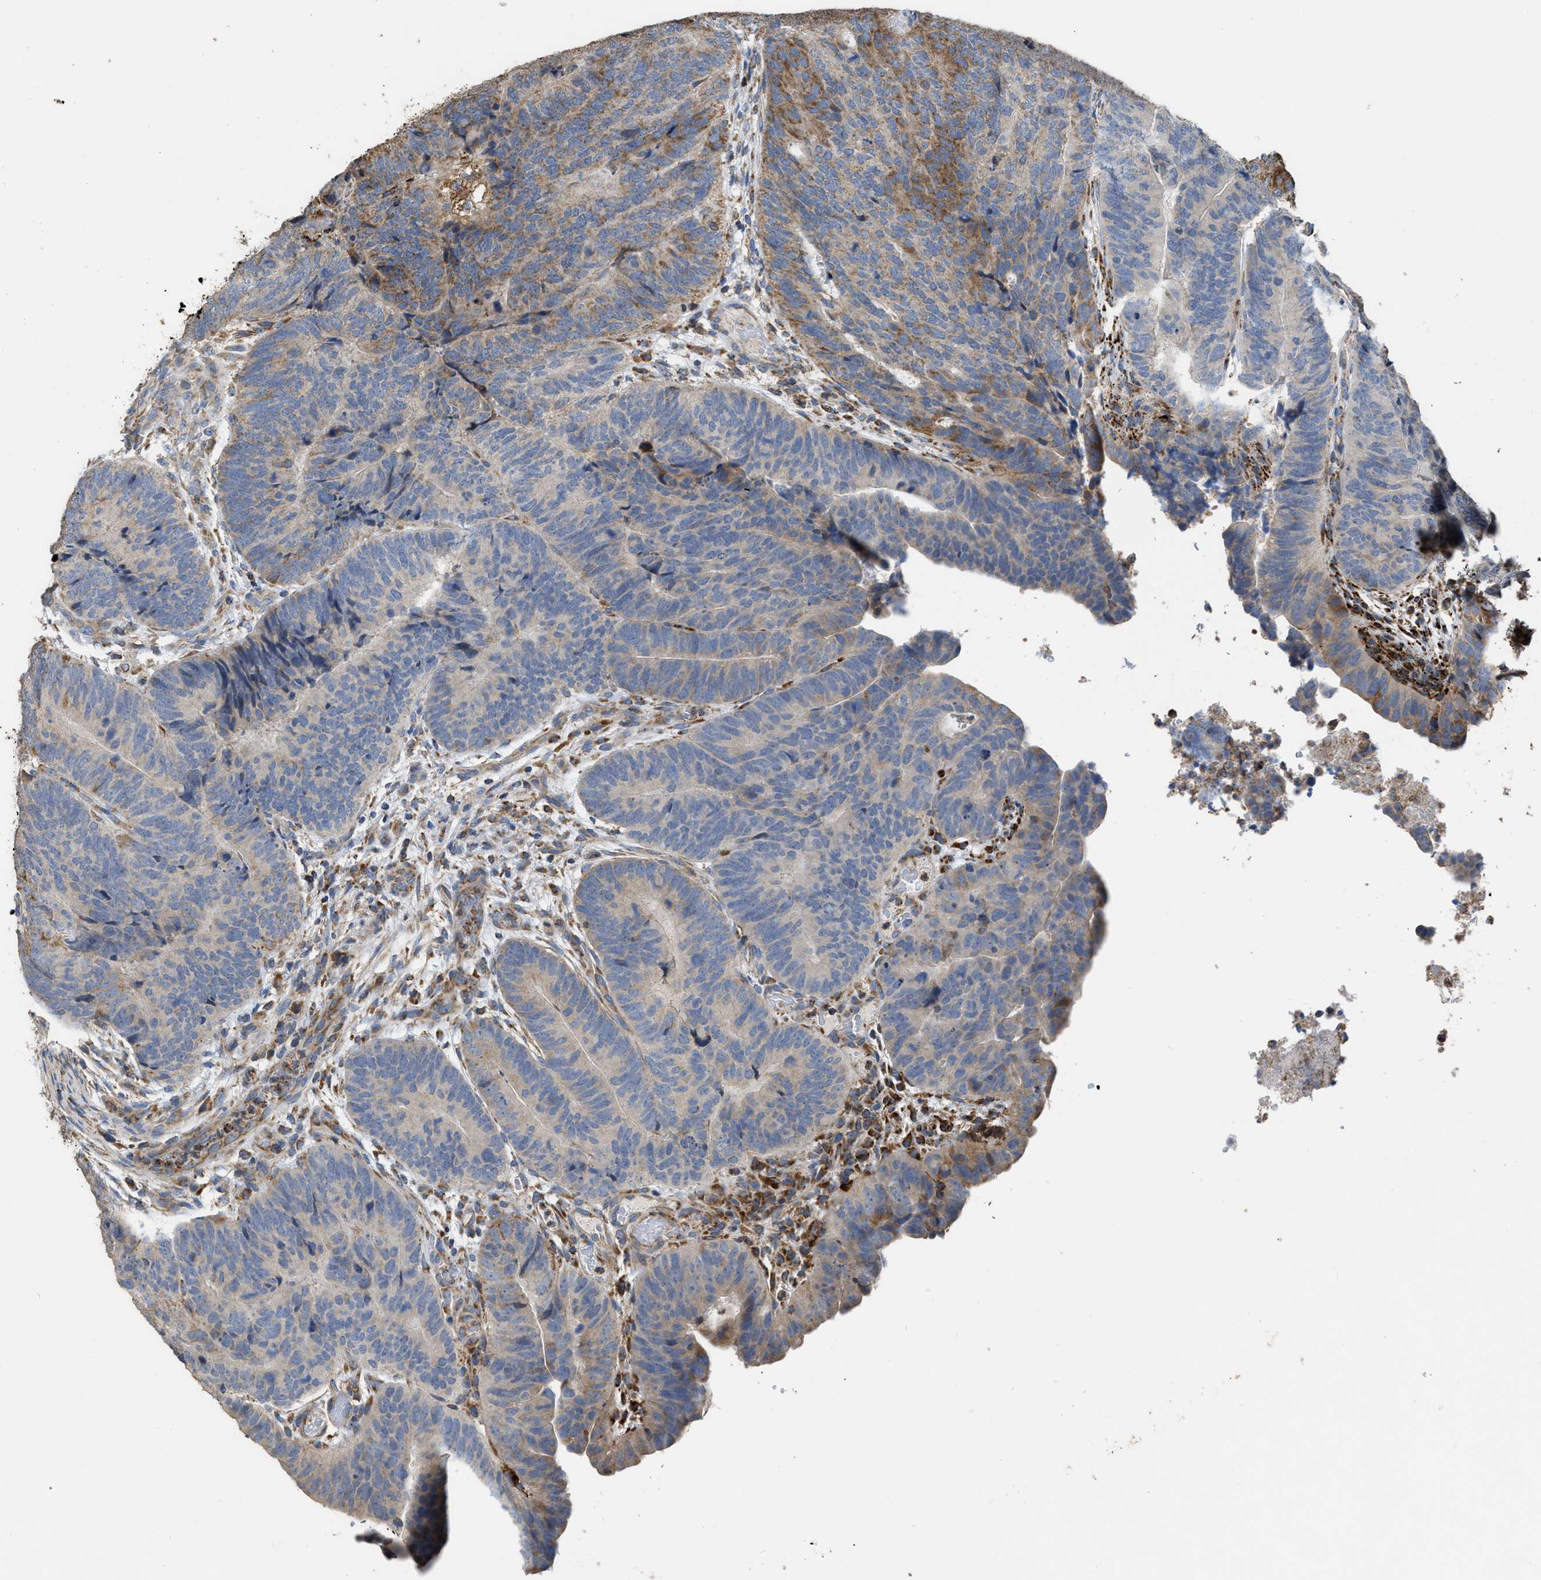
{"staining": {"intensity": "moderate", "quantity": "25%-75%", "location": "cytoplasmic/membranous"}, "tissue": "colorectal cancer", "cell_type": "Tumor cells", "image_type": "cancer", "snomed": [{"axis": "morphology", "description": "Adenocarcinoma, NOS"}, {"axis": "topography", "description": "Colon"}], "caption": "This is a micrograph of immunohistochemistry (IHC) staining of colorectal cancer, which shows moderate expression in the cytoplasmic/membranous of tumor cells.", "gene": "AK2", "patient": {"sex": "female", "age": 67}}